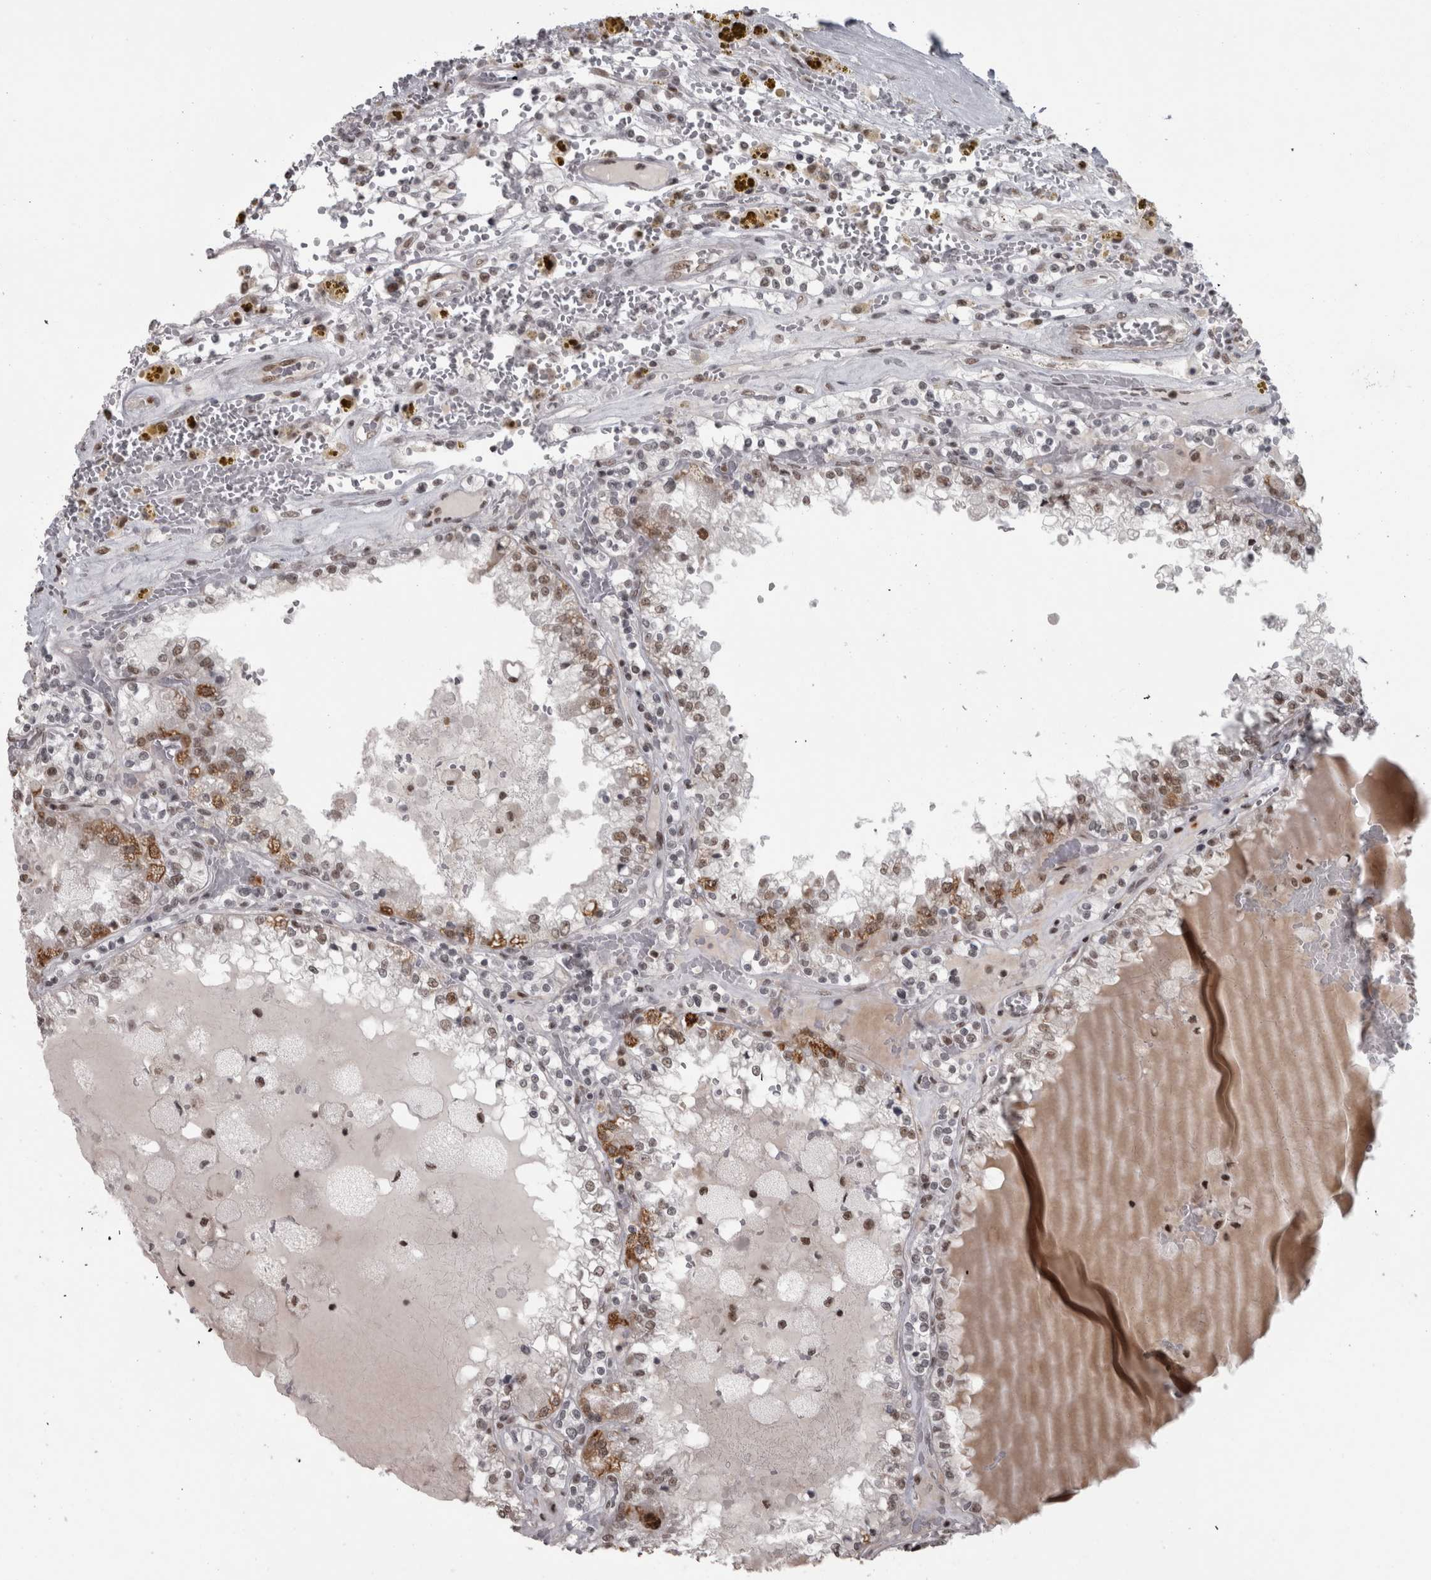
{"staining": {"intensity": "moderate", "quantity": "25%-75%", "location": "cytoplasmic/membranous,nuclear"}, "tissue": "renal cancer", "cell_type": "Tumor cells", "image_type": "cancer", "snomed": [{"axis": "morphology", "description": "Adenocarcinoma, NOS"}, {"axis": "topography", "description": "Kidney"}], "caption": "Immunohistochemistry (IHC) histopathology image of human renal cancer (adenocarcinoma) stained for a protein (brown), which reveals medium levels of moderate cytoplasmic/membranous and nuclear expression in approximately 25%-75% of tumor cells.", "gene": "MICU3", "patient": {"sex": "female", "age": 56}}